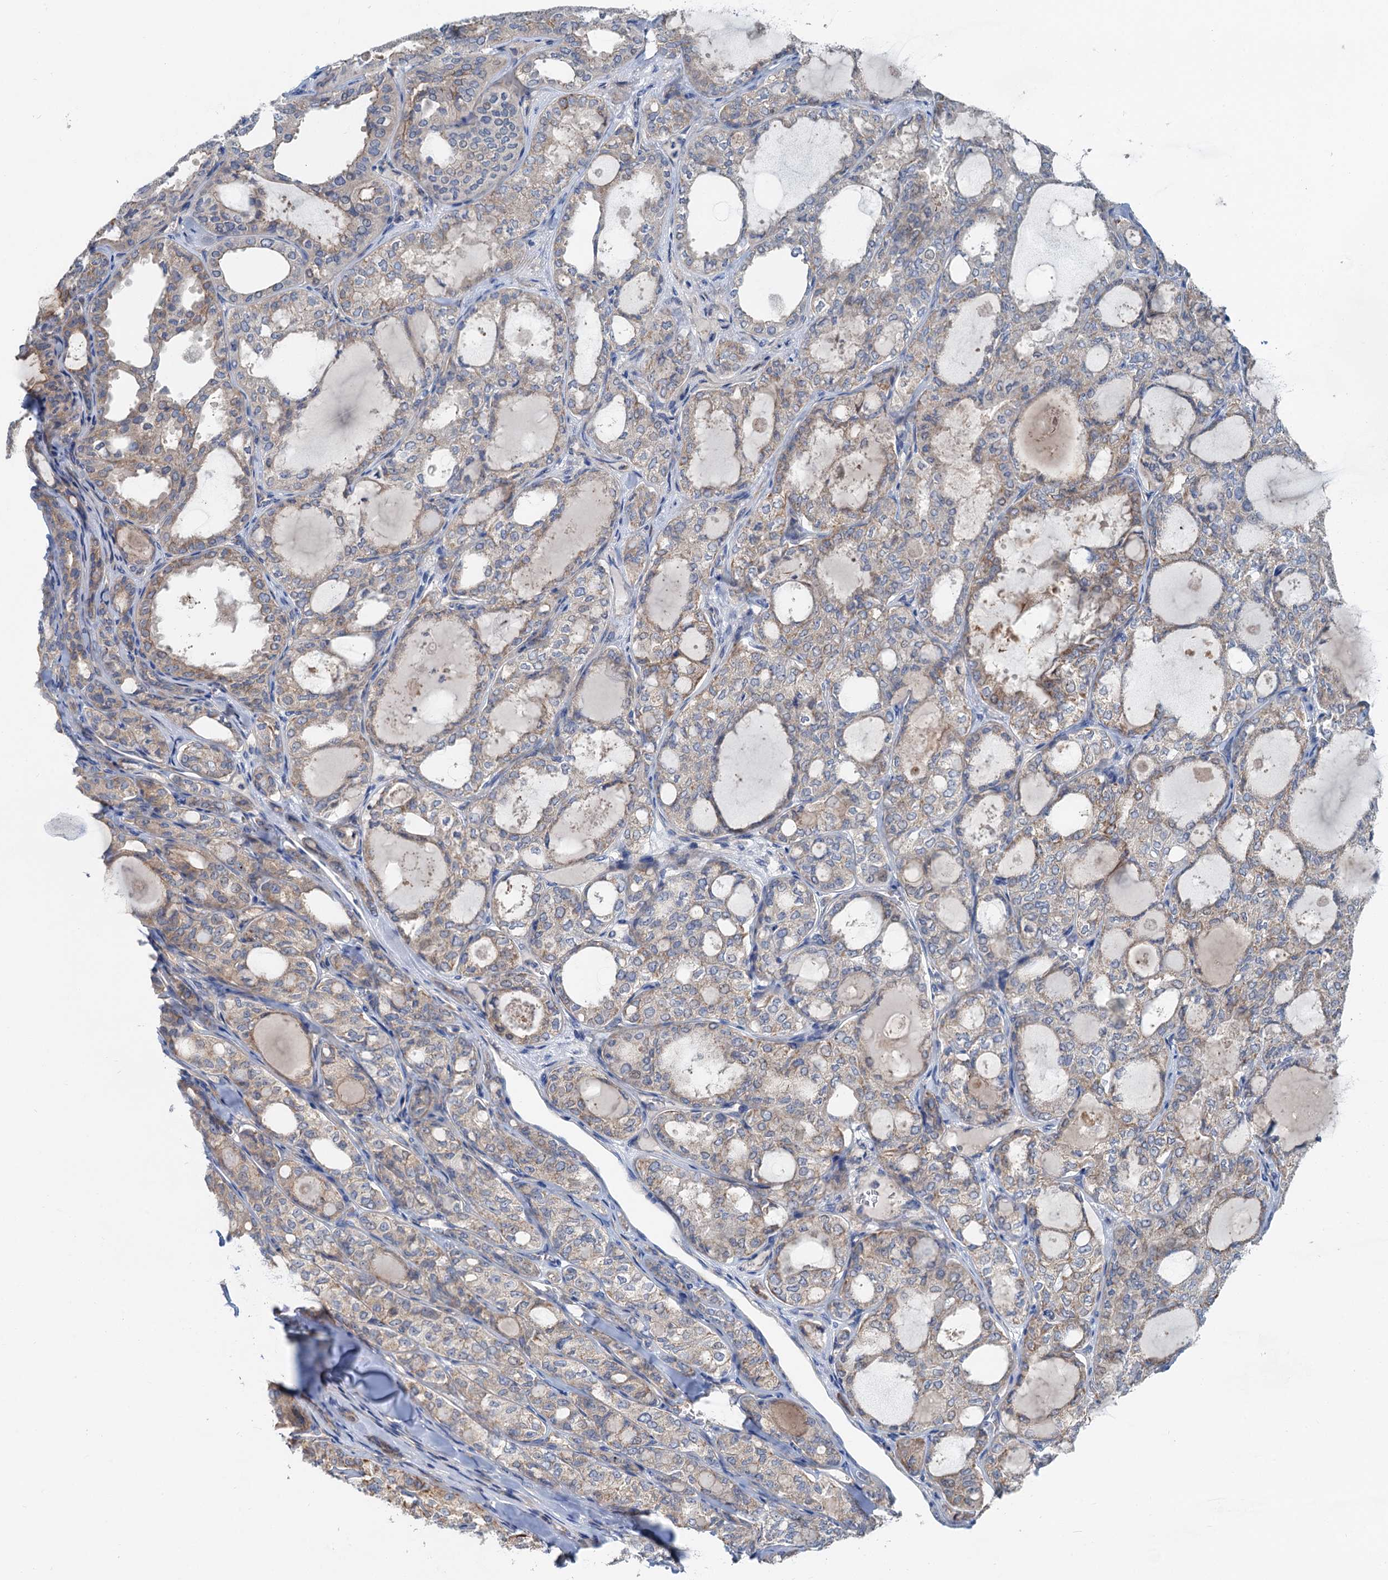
{"staining": {"intensity": "weak", "quantity": "<25%", "location": "cytoplasmic/membranous"}, "tissue": "thyroid cancer", "cell_type": "Tumor cells", "image_type": "cancer", "snomed": [{"axis": "morphology", "description": "Follicular adenoma carcinoma, NOS"}, {"axis": "topography", "description": "Thyroid gland"}], "caption": "DAB (3,3'-diaminobenzidine) immunohistochemical staining of thyroid cancer (follicular adenoma carcinoma) shows no significant staining in tumor cells. (DAB immunohistochemistry (IHC), high magnification).", "gene": "ANKRD26", "patient": {"sex": "male", "age": 75}}